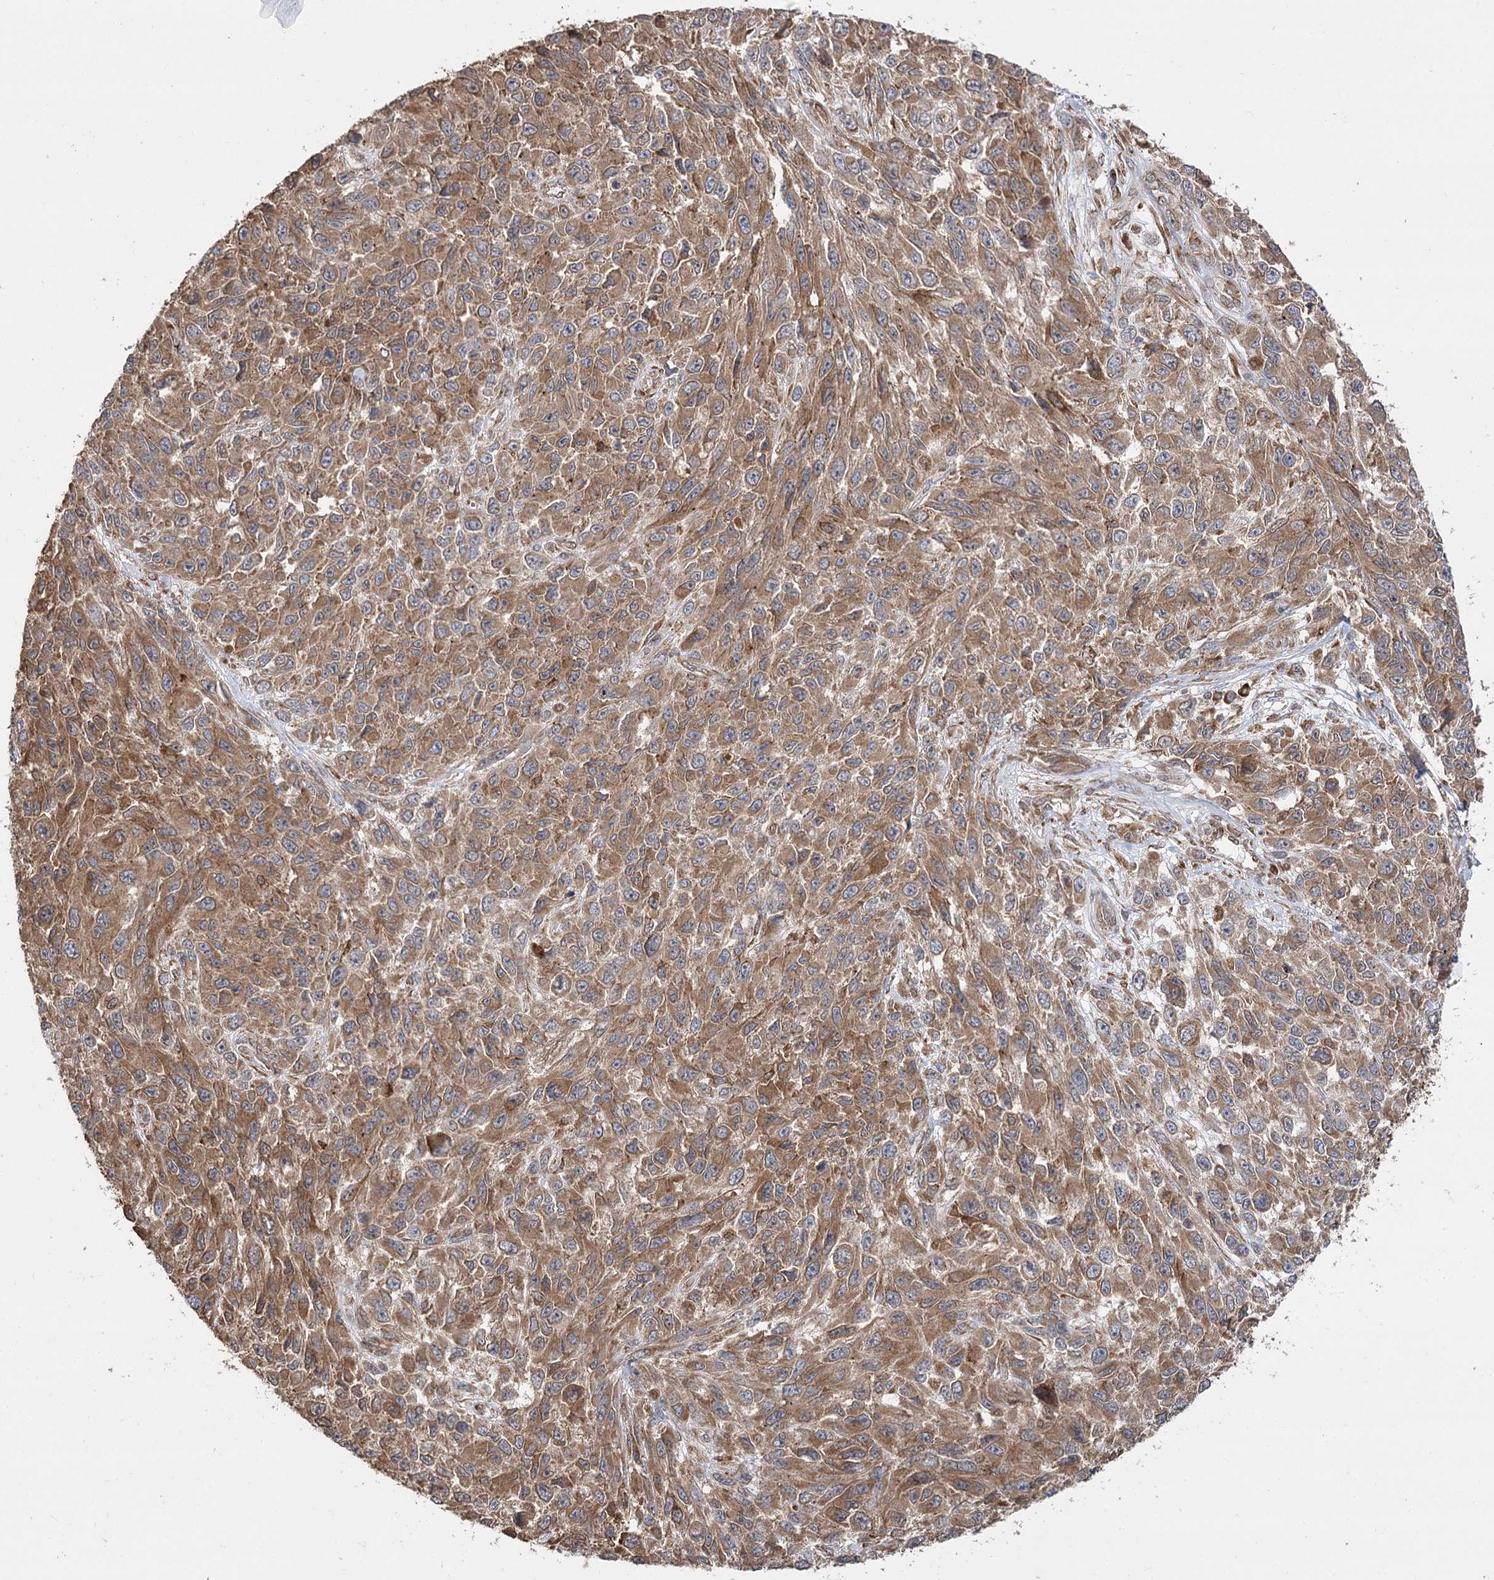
{"staining": {"intensity": "moderate", "quantity": ">75%", "location": "cytoplasmic/membranous"}, "tissue": "melanoma", "cell_type": "Tumor cells", "image_type": "cancer", "snomed": [{"axis": "morphology", "description": "Malignant melanoma, NOS"}, {"axis": "topography", "description": "Skin"}], "caption": "The photomicrograph demonstrates immunohistochemical staining of malignant melanoma. There is moderate cytoplasmic/membranous positivity is identified in approximately >75% of tumor cells.", "gene": "DNAJB14", "patient": {"sex": "female", "age": 96}}